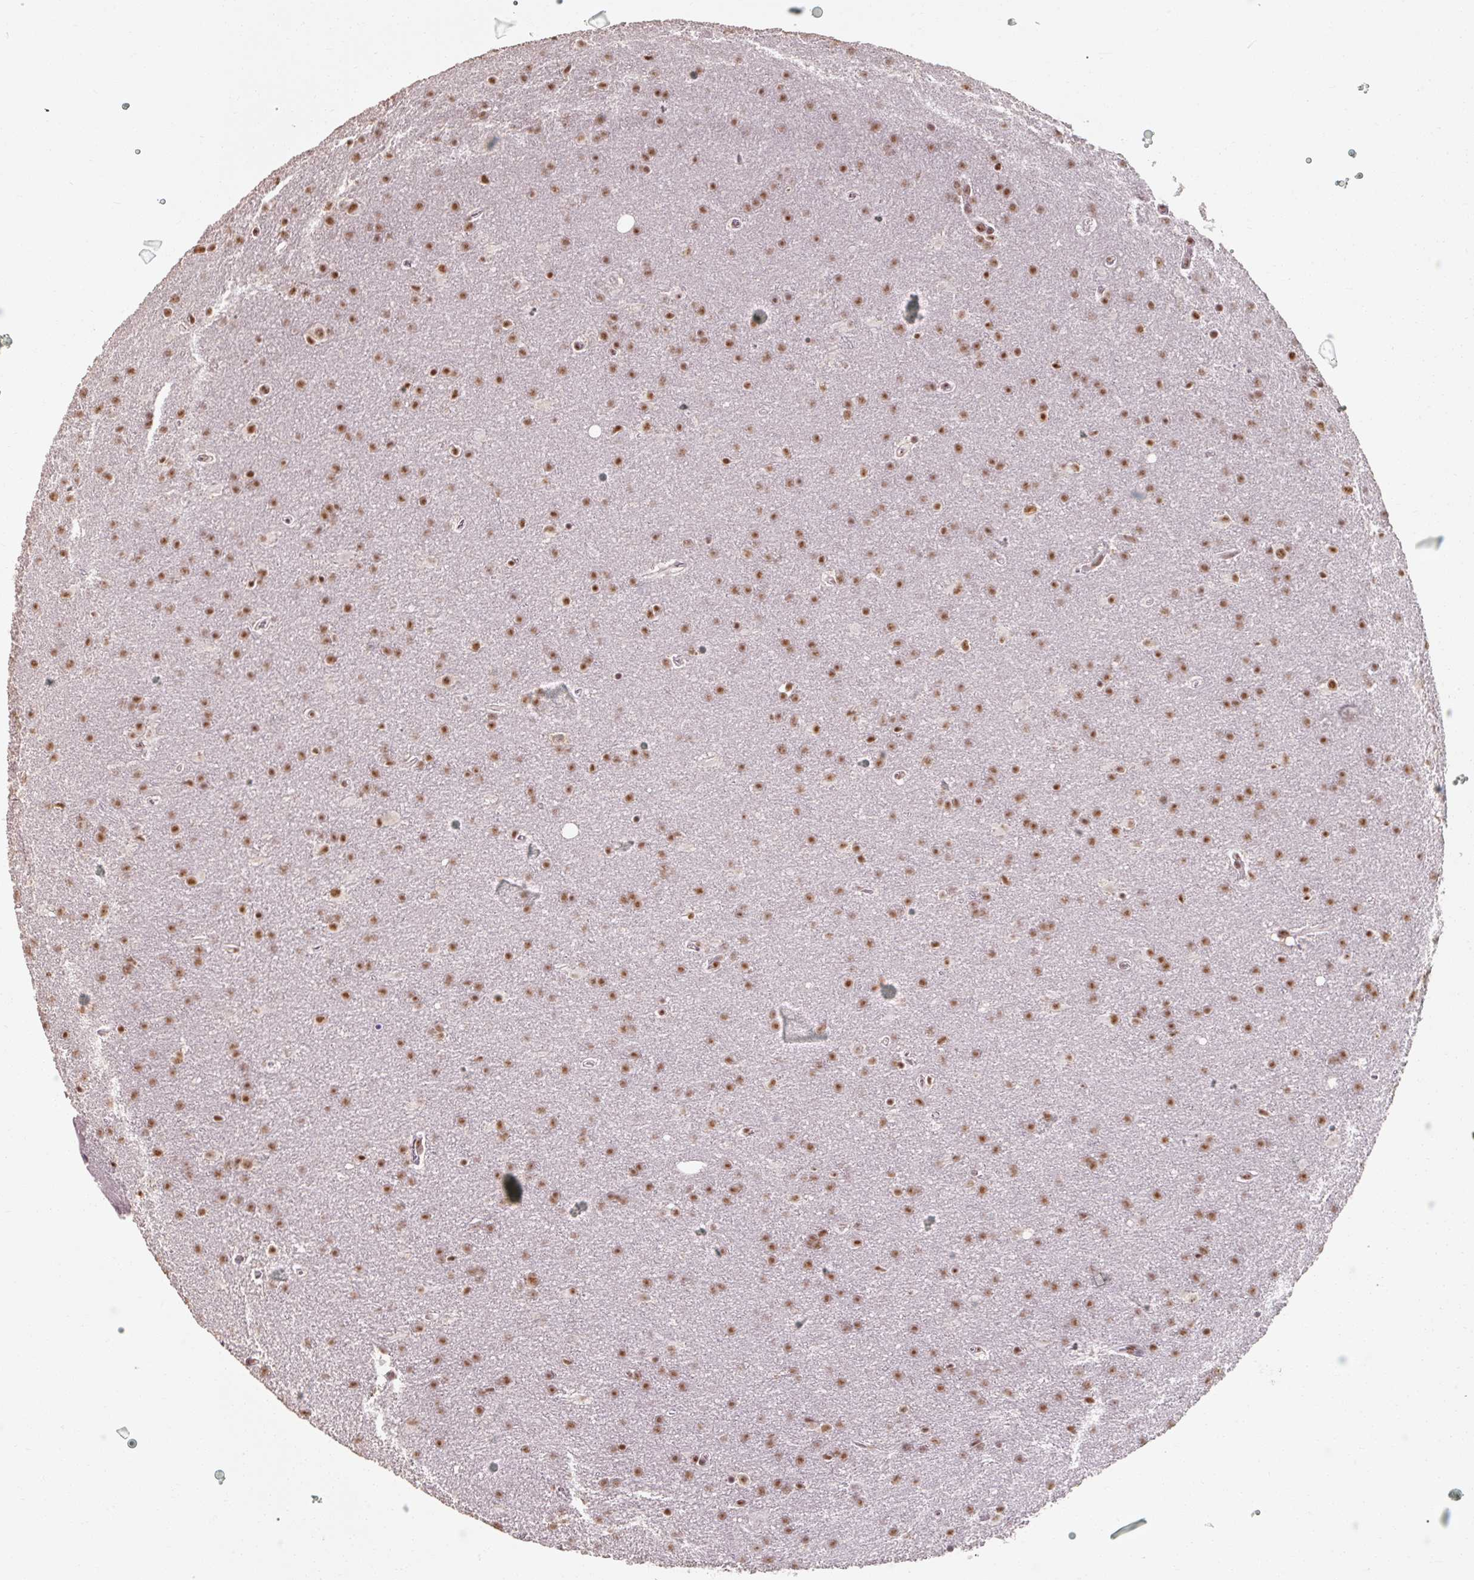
{"staining": {"intensity": "moderate", "quantity": ">75%", "location": "nuclear"}, "tissue": "glioma", "cell_type": "Tumor cells", "image_type": "cancer", "snomed": [{"axis": "morphology", "description": "Glioma, malignant, Low grade"}, {"axis": "topography", "description": "Brain"}], "caption": "Protein analysis of malignant glioma (low-grade) tissue exhibits moderate nuclear positivity in approximately >75% of tumor cells. Nuclei are stained in blue.", "gene": "ZFTRAF1", "patient": {"sex": "female", "age": 32}}